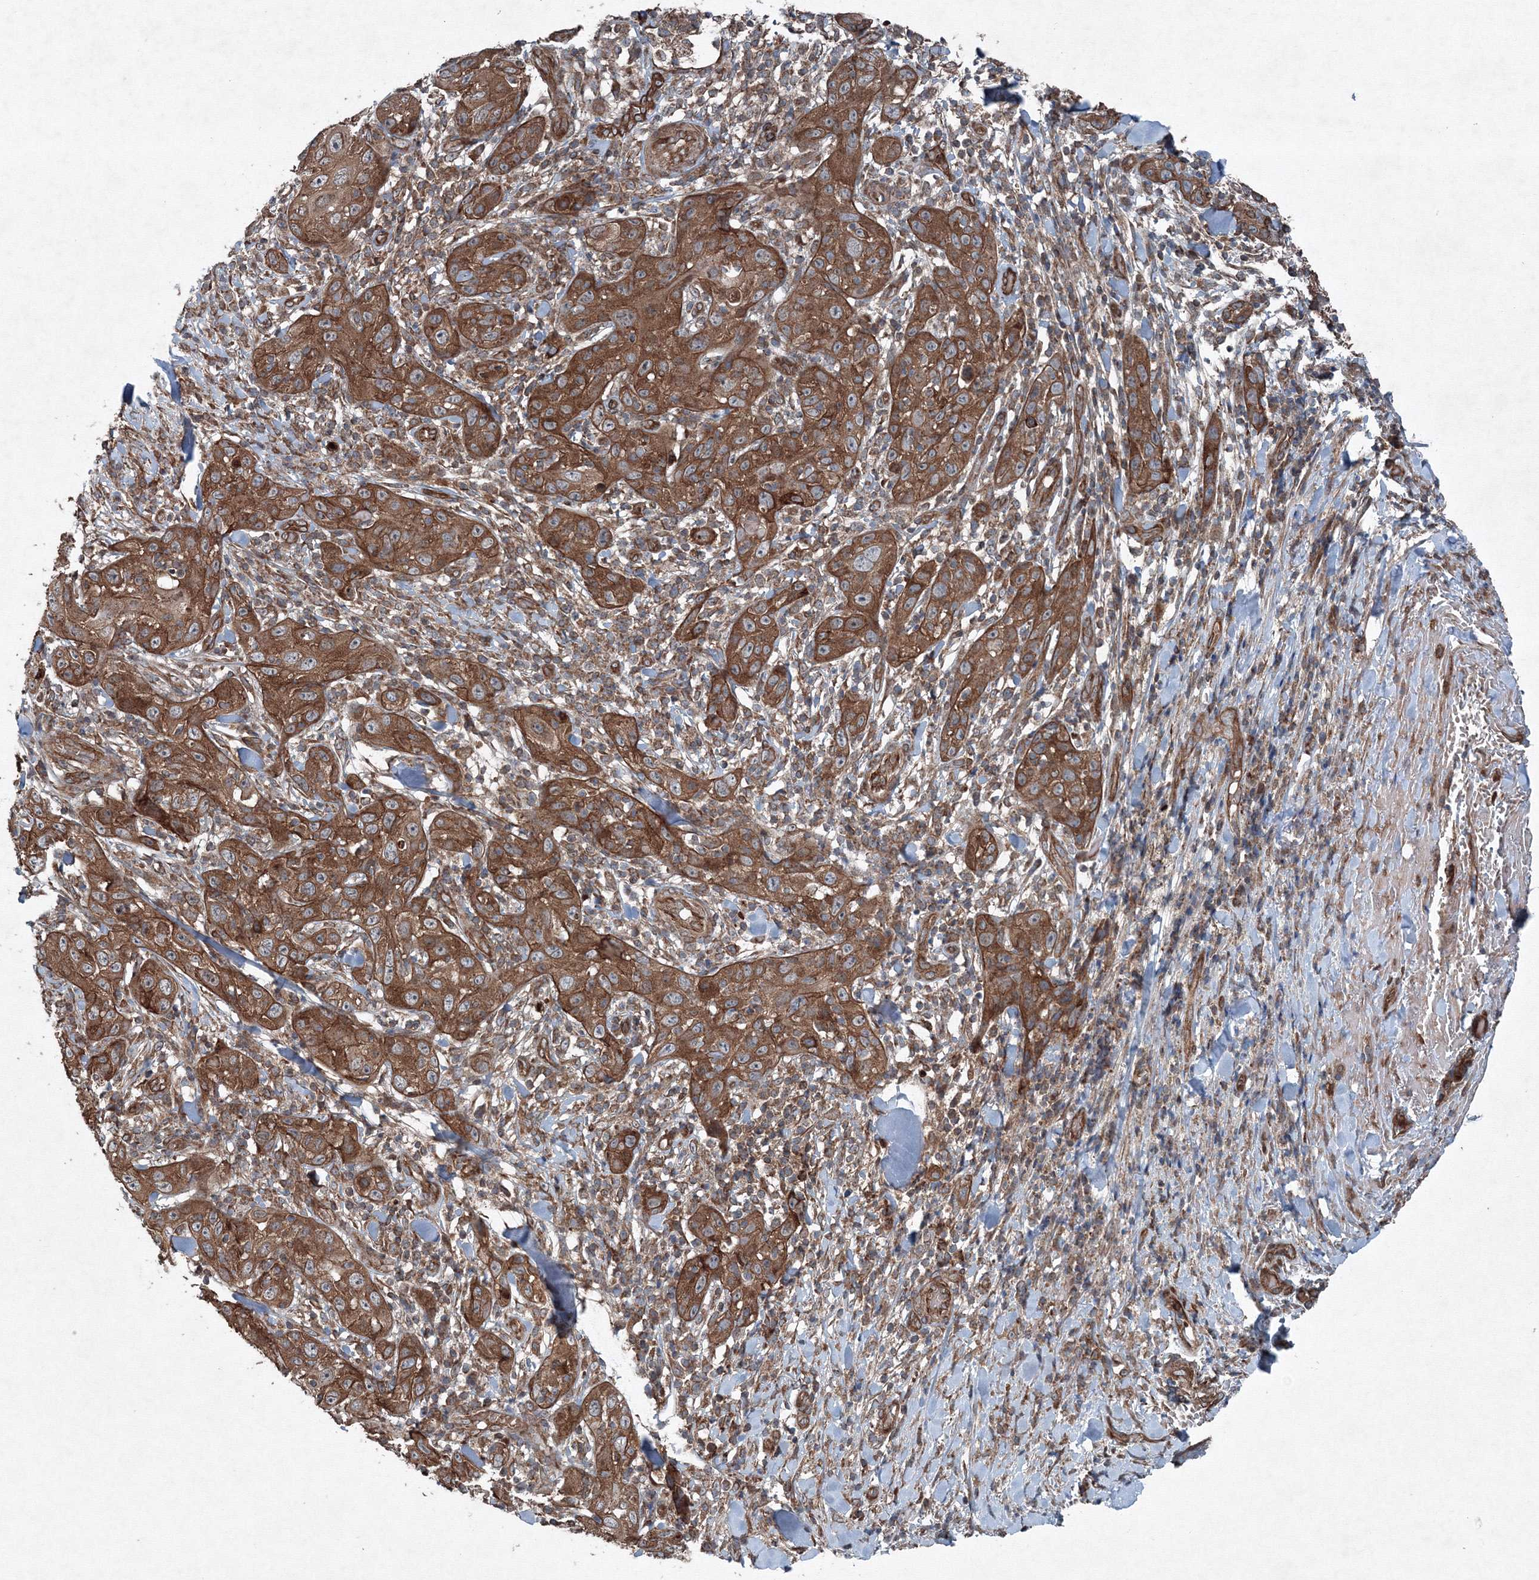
{"staining": {"intensity": "strong", "quantity": ">75%", "location": "cytoplasmic/membranous"}, "tissue": "skin cancer", "cell_type": "Tumor cells", "image_type": "cancer", "snomed": [{"axis": "morphology", "description": "Squamous cell carcinoma, NOS"}, {"axis": "topography", "description": "Skin"}], "caption": "Skin squamous cell carcinoma stained with immunohistochemistry (IHC) demonstrates strong cytoplasmic/membranous expression in approximately >75% of tumor cells.", "gene": "COPS7B", "patient": {"sex": "female", "age": 88}}